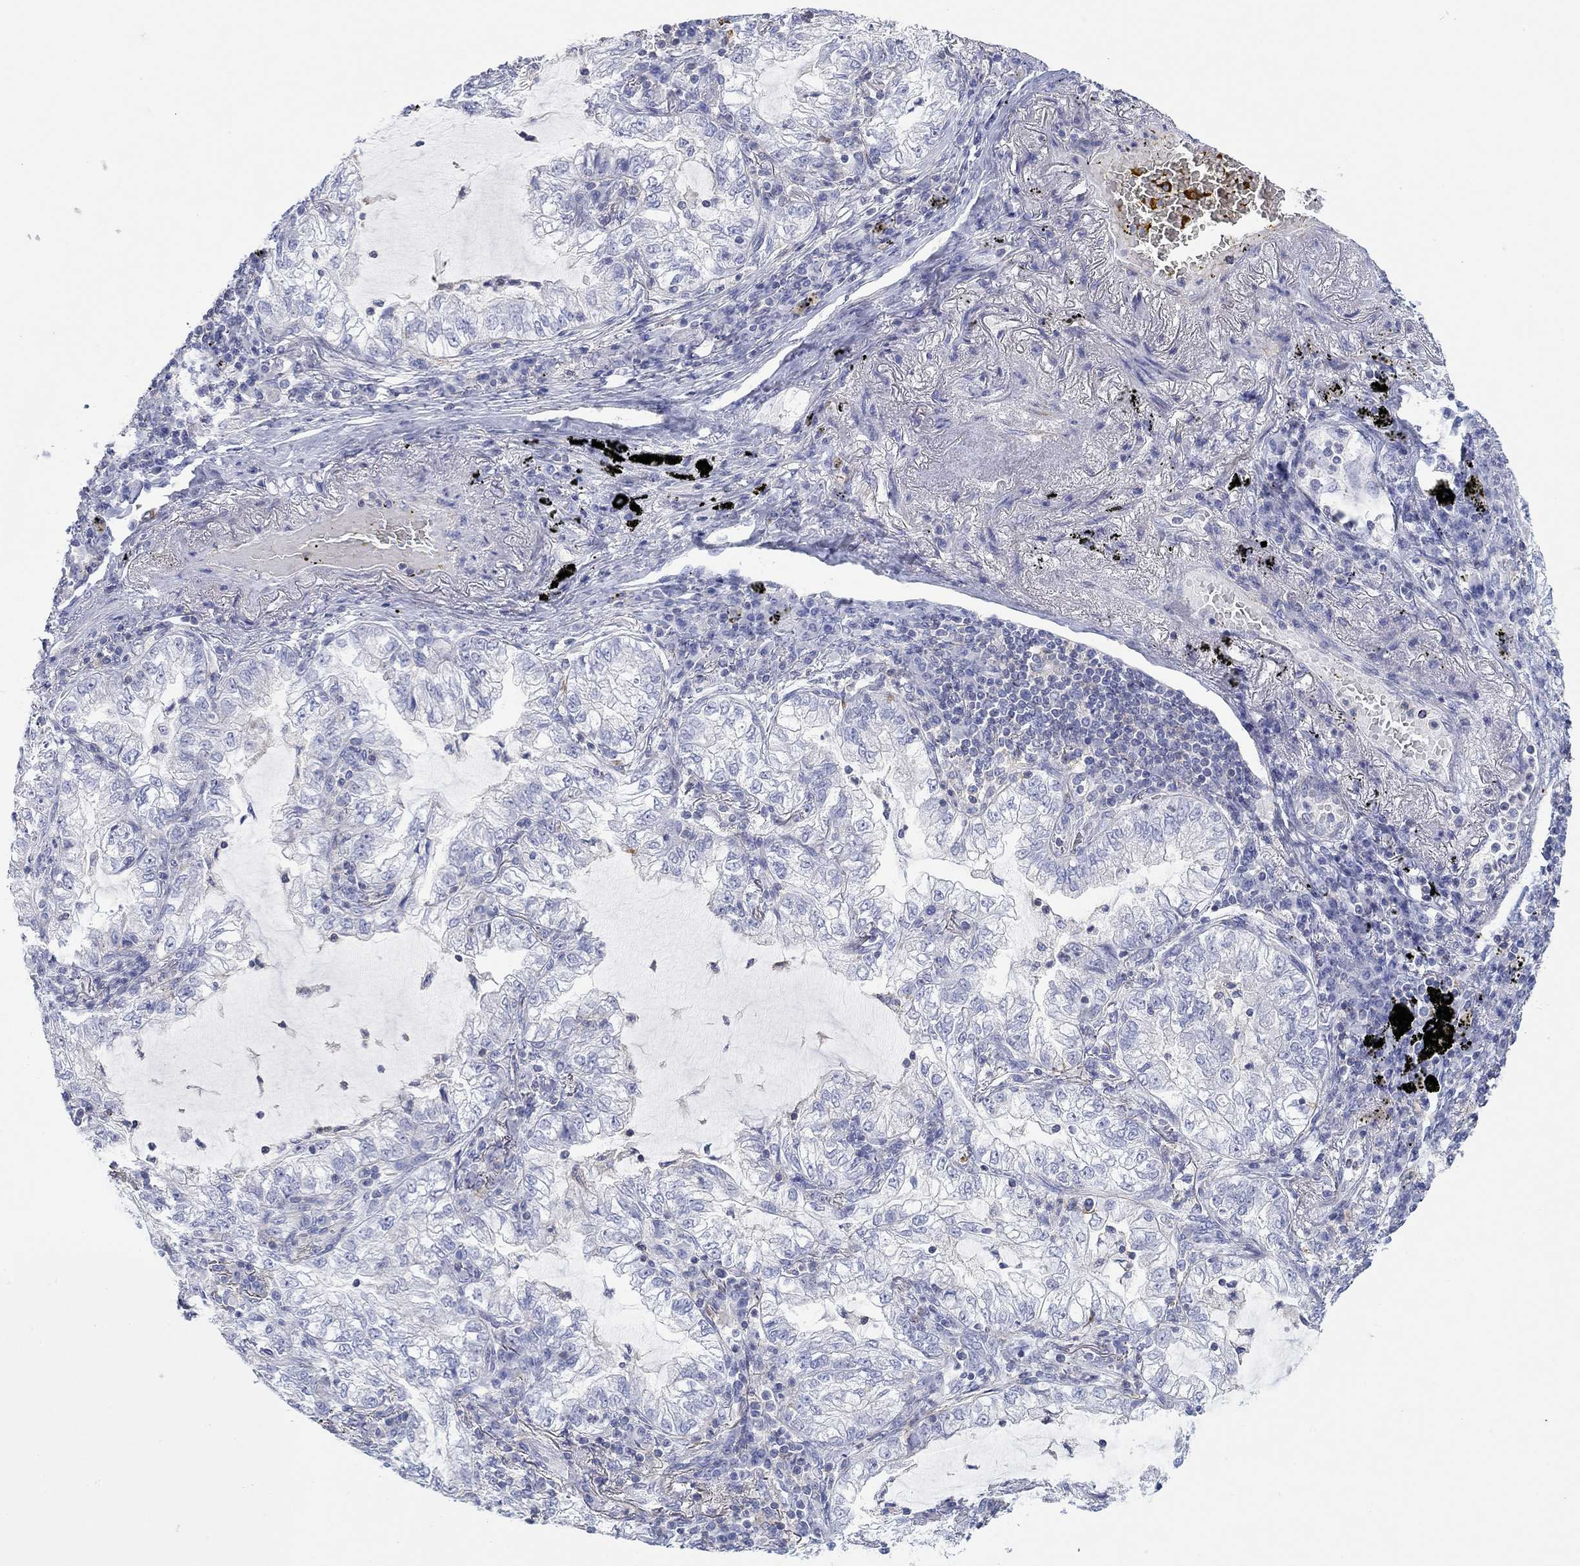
{"staining": {"intensity": "negative", "quantity": "none", "location": "none"}, "tissue": "lung cancer", "cell_type": "Tumor cells", "image_type": "cancer", "snomed": [{"axis": "morphology", "description": "Adenocarcinoma, NOS"}, {"axis": "topography", "description": "Lung"}], "caption": "This is an IHC micrograph of human lung cancer. There is no staining in tumor cells.", "gene": "PPIL6", "patient": {"sex": "female", "age": 73}}